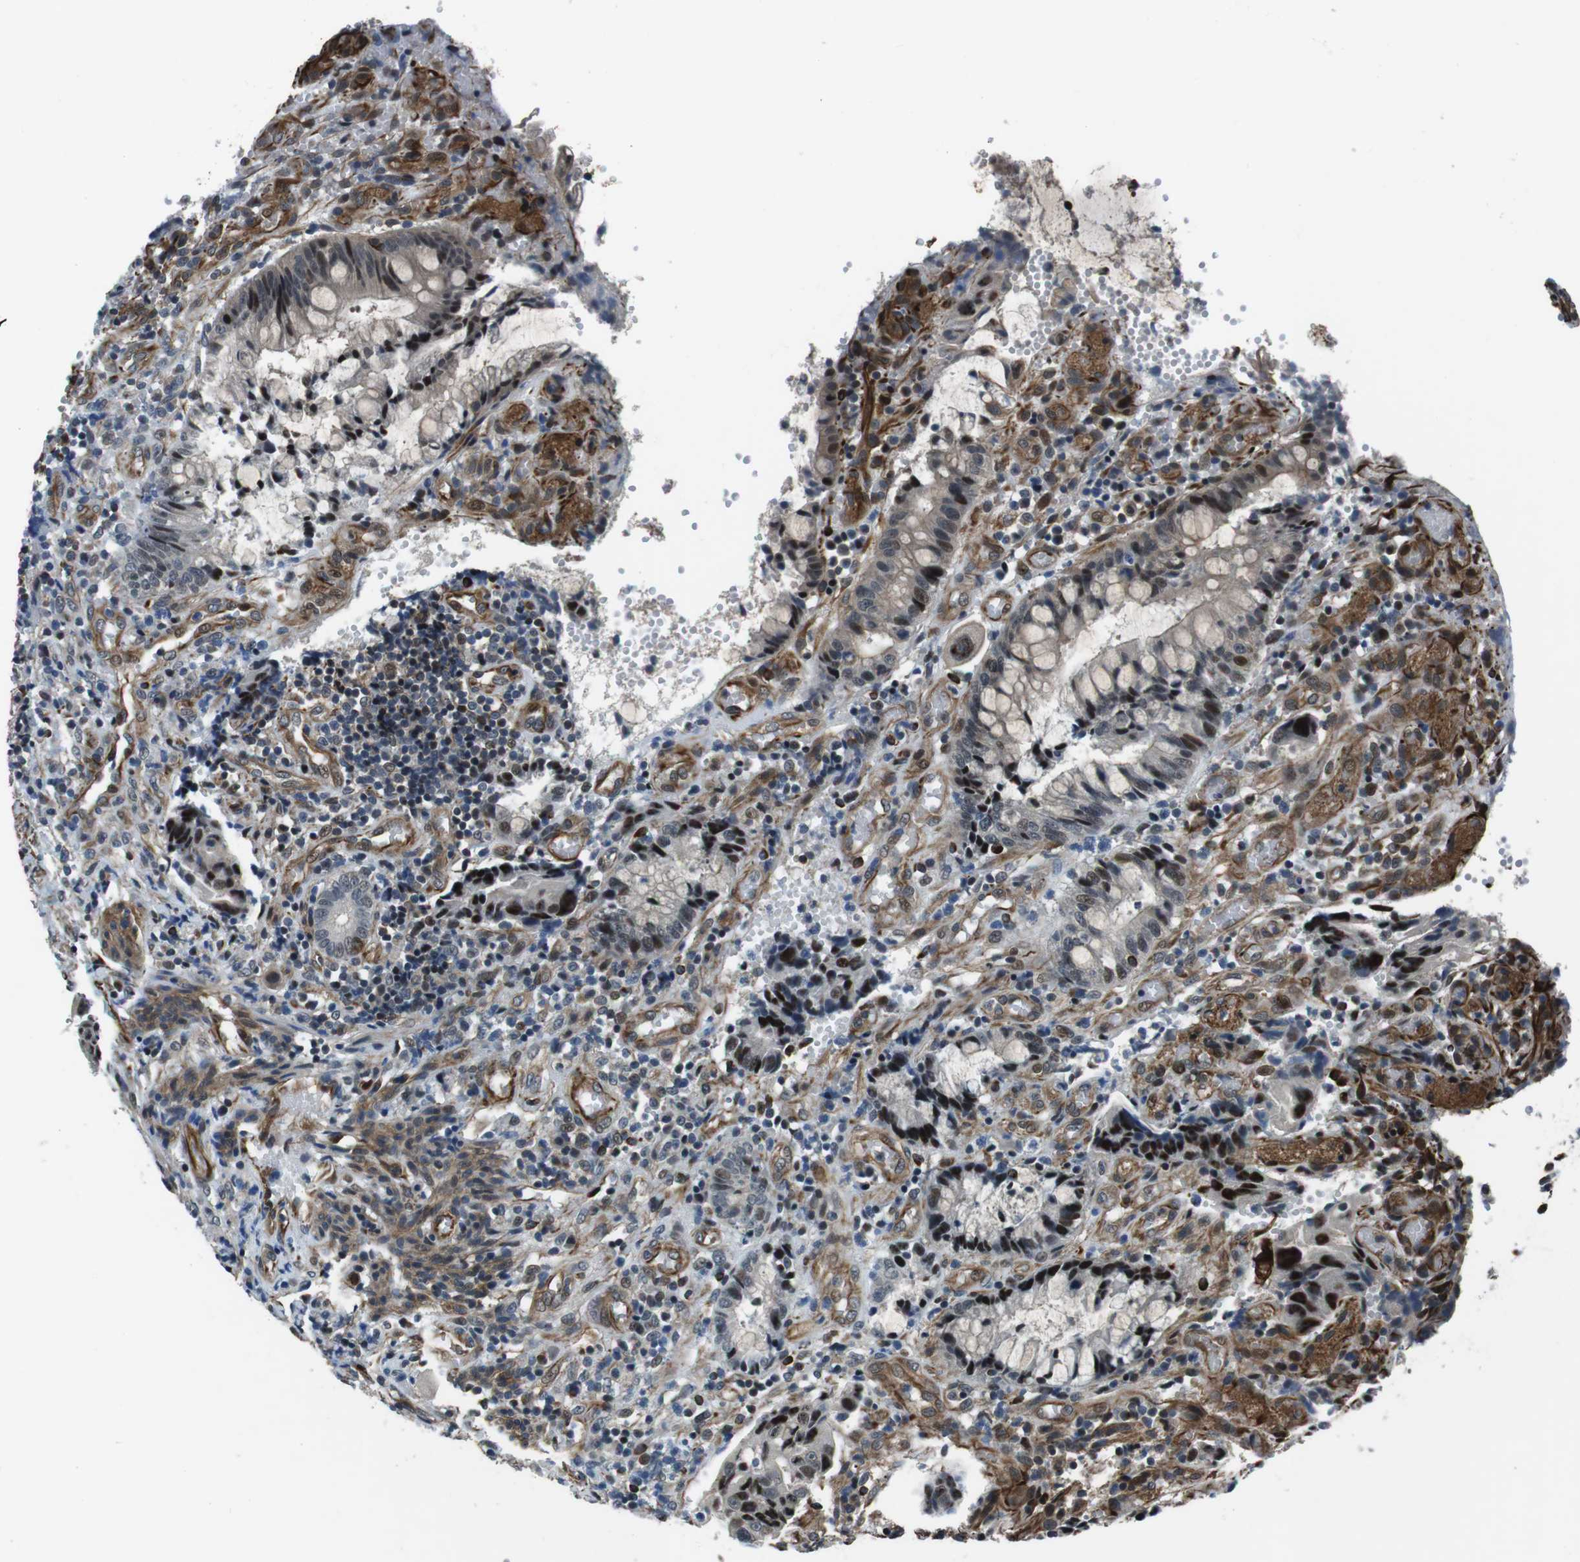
{"staining": {"intensity": "strong", "quantity": "<25%", "location": "nuclear"}, "tissue": "colorectal cancer", "cell_type": "Tumor cells", "image_type": "cancer", "snomed": [{"axis": "morphology", "description": "Adenocarcinoma, NOS"}, {"axis": "topography", "description": "Colon"}], "caption": "Adenocarcinoma (colorectal) was stained to show a protein in brown. There is medium levels of strong nuclear staining in about <25% of tumor cells.", "gene": "LRRC49", "patient": {"sex": "female", "age": 57}}